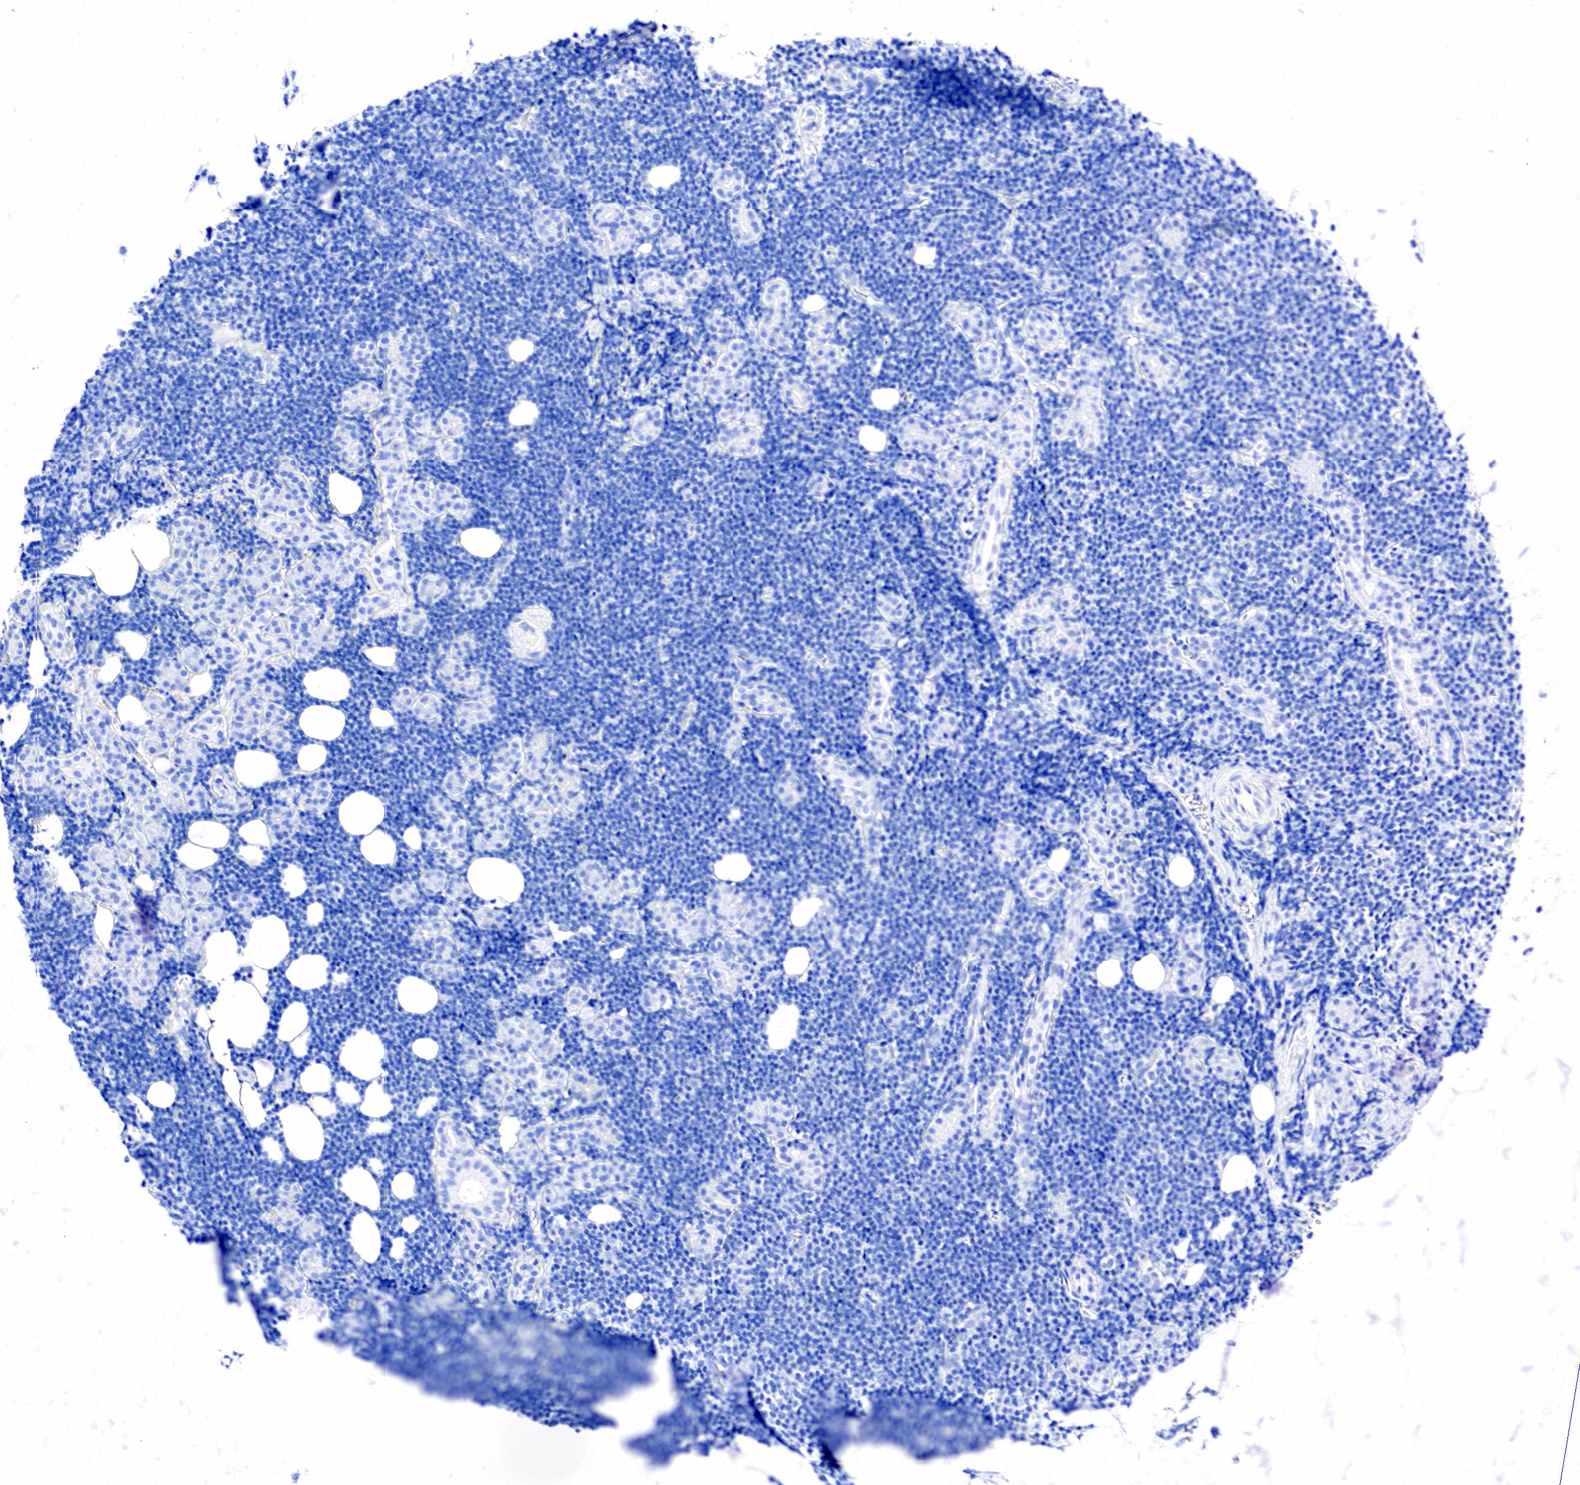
{"staining": {"intensity": "negative", "quantity": "none", "location": "none"}, "tissue": "lymphoma", "cell_type": "Tumor cells", "image_type": "cancer", "snomed": [{"axis": "morphology", "description": "Malignant lymphoma, non-Hodgkin's type, Low grade"}, {"axis": "topography", "description": "Lymph node"}], "caption": "The micrograph displays no significant staining in tumor cells of lymphoma.", "gene": "ESR1", "patient": {"sex": "male", "age": 57}}